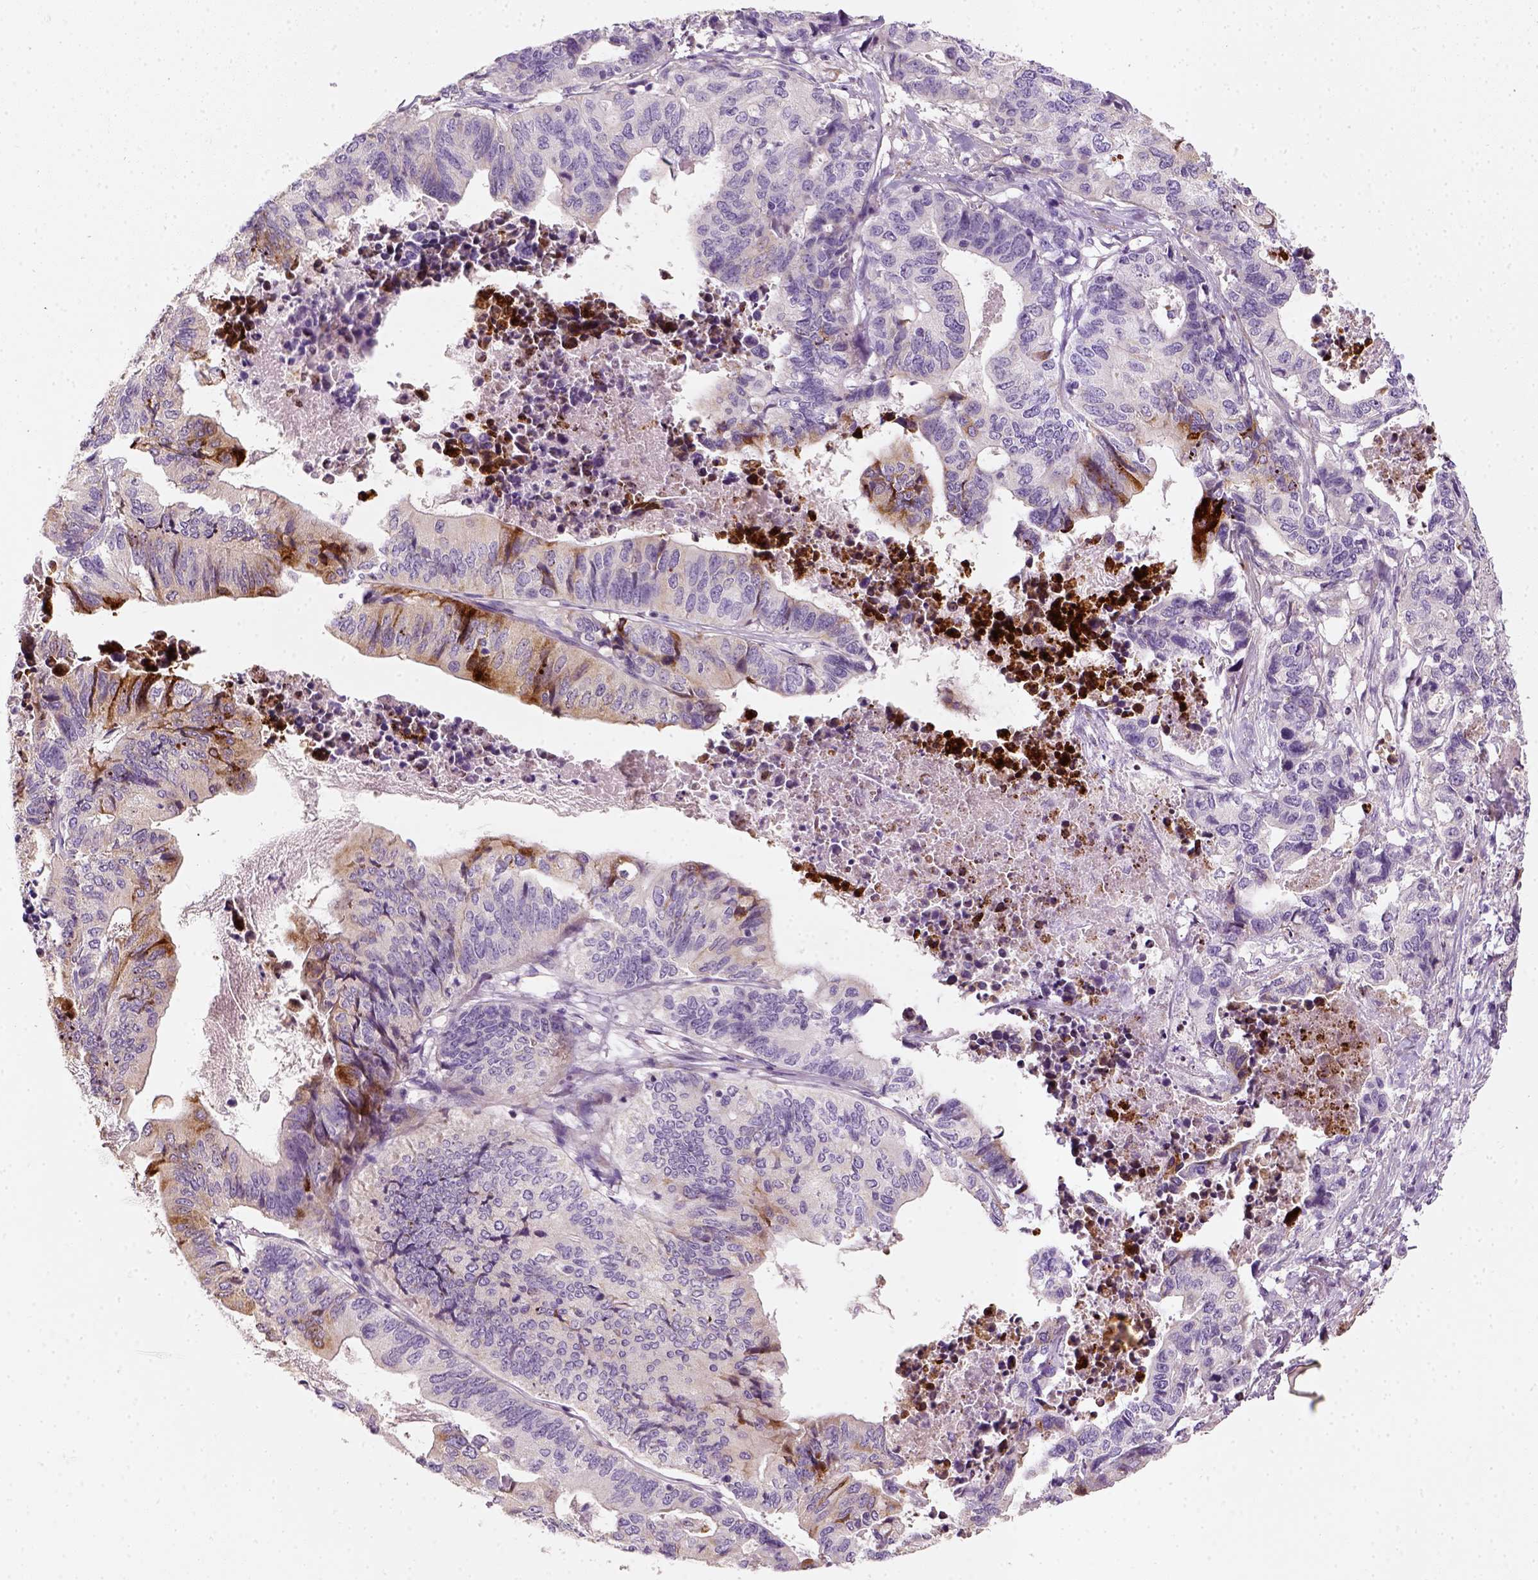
{"staining": {"intensity": "moderate", "quantity": "<25%", "location": "cytoplasmic/membranous"}, "tissue": "stomach cancer", "cell_type": "Tumor cells", "image_type": "cancer", "snomed": [{"axis": "morphology", "description": "Adenocarcinoma, NOS"}, {"axis": "topography", "description": "Stomach, upper"}], "caption": "Stomach adenocarcinoma was stained to show a protein in brown. There is low levels of moderate cytoplasmic/membranous staining in about <25% of tumor cells.", "gene": "NUDT6", "patient": {"sex": "female", "age": 67}}